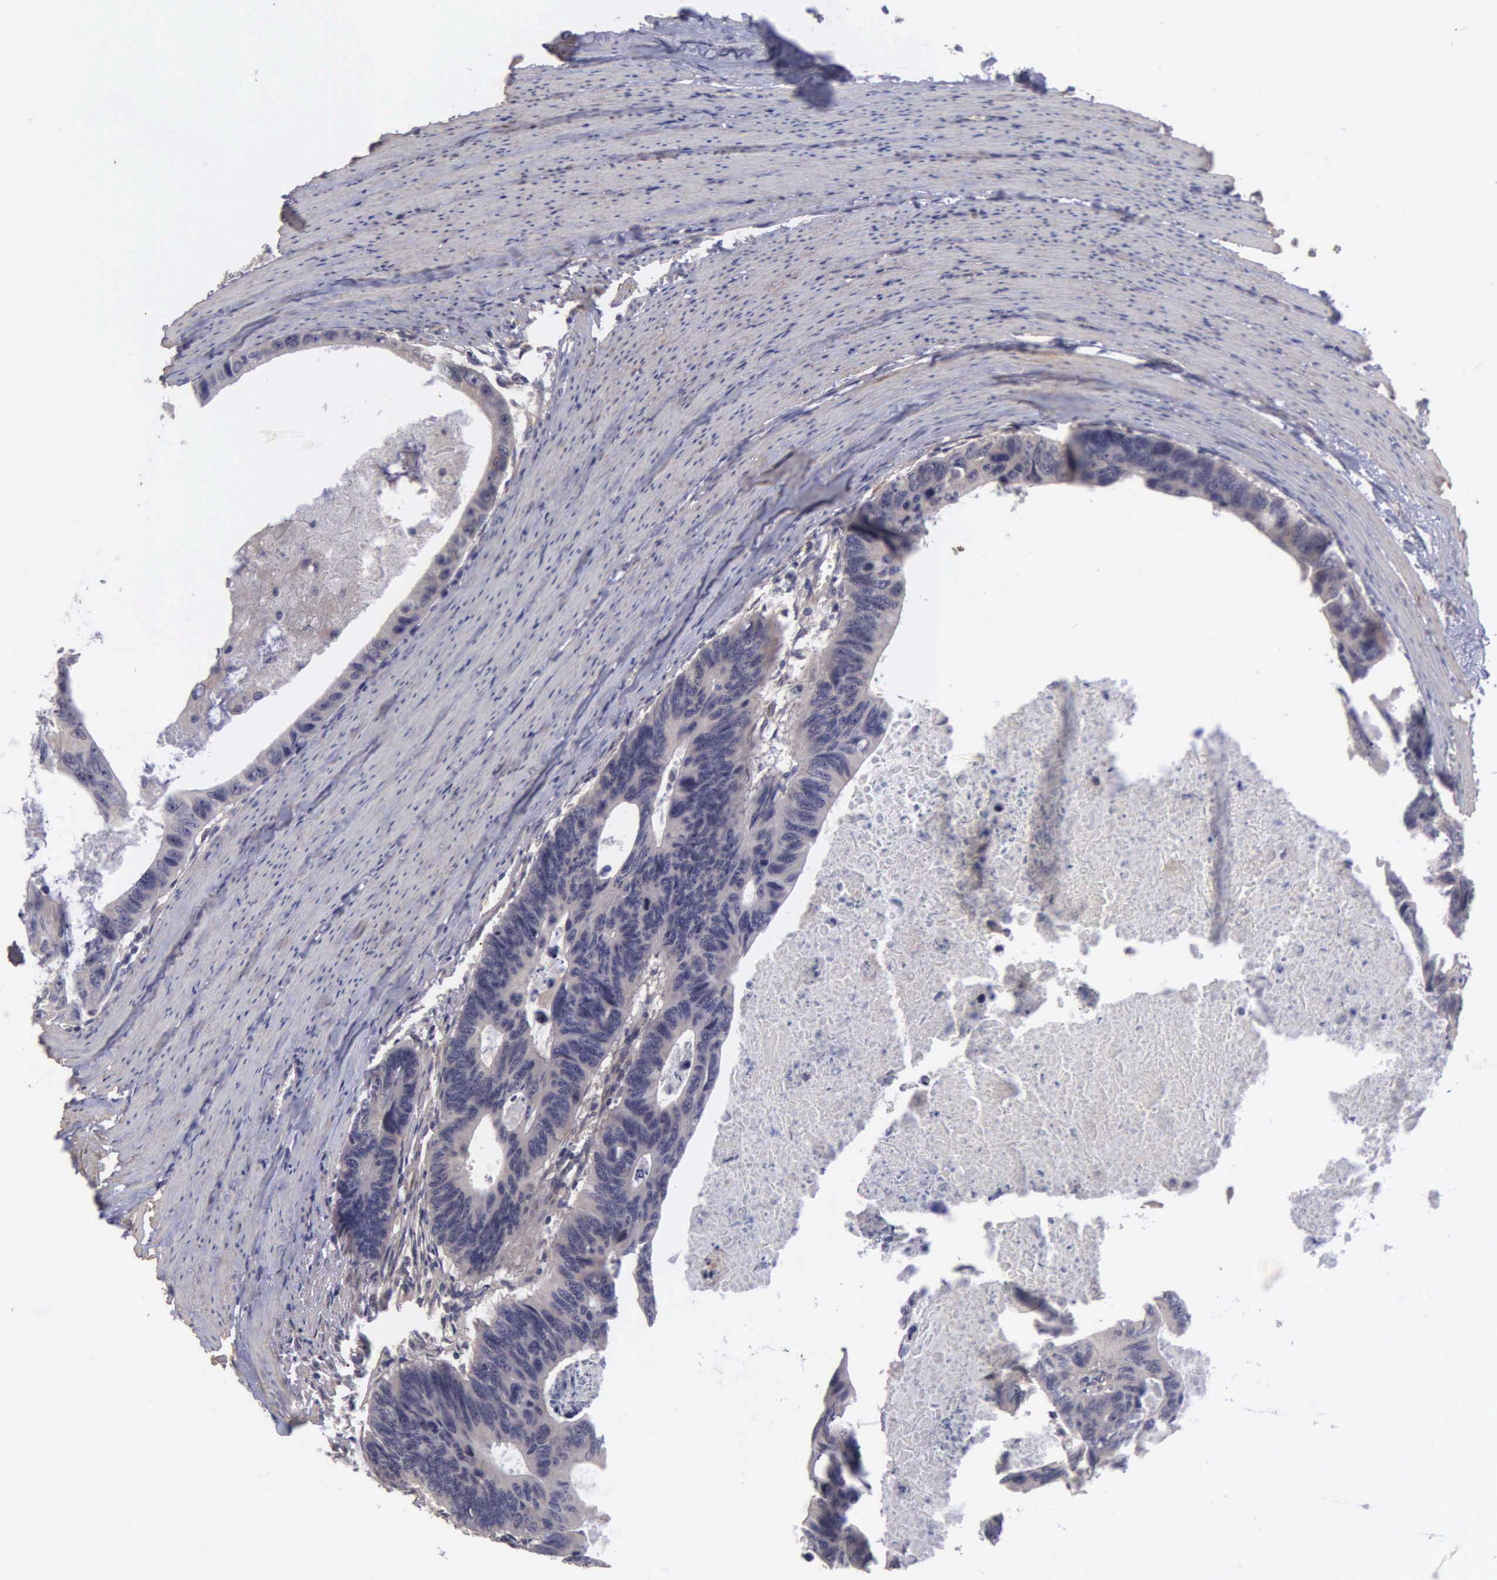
{"staining": {"intensity": "weak", "quantity": ">75%", "location": "cytoplasmic/membranous"}, "tissue": "colorectal cancer", "cell_type": "Tumor cells", "image_type": "cancer", "snomed": [{"axis": "morphology", "description": "Adenocarcinoma, NOS"}, {"axis": "topography", "description": "Colon"}], "caption": "Protein staining demonstrates weak cytoplasmic/membranous expression in approximately >75% of tumor cells in colorectal cancer (adenocarcinoma).", "gene": "RTL10", "patient": {"sex": "female", "age": 55}}